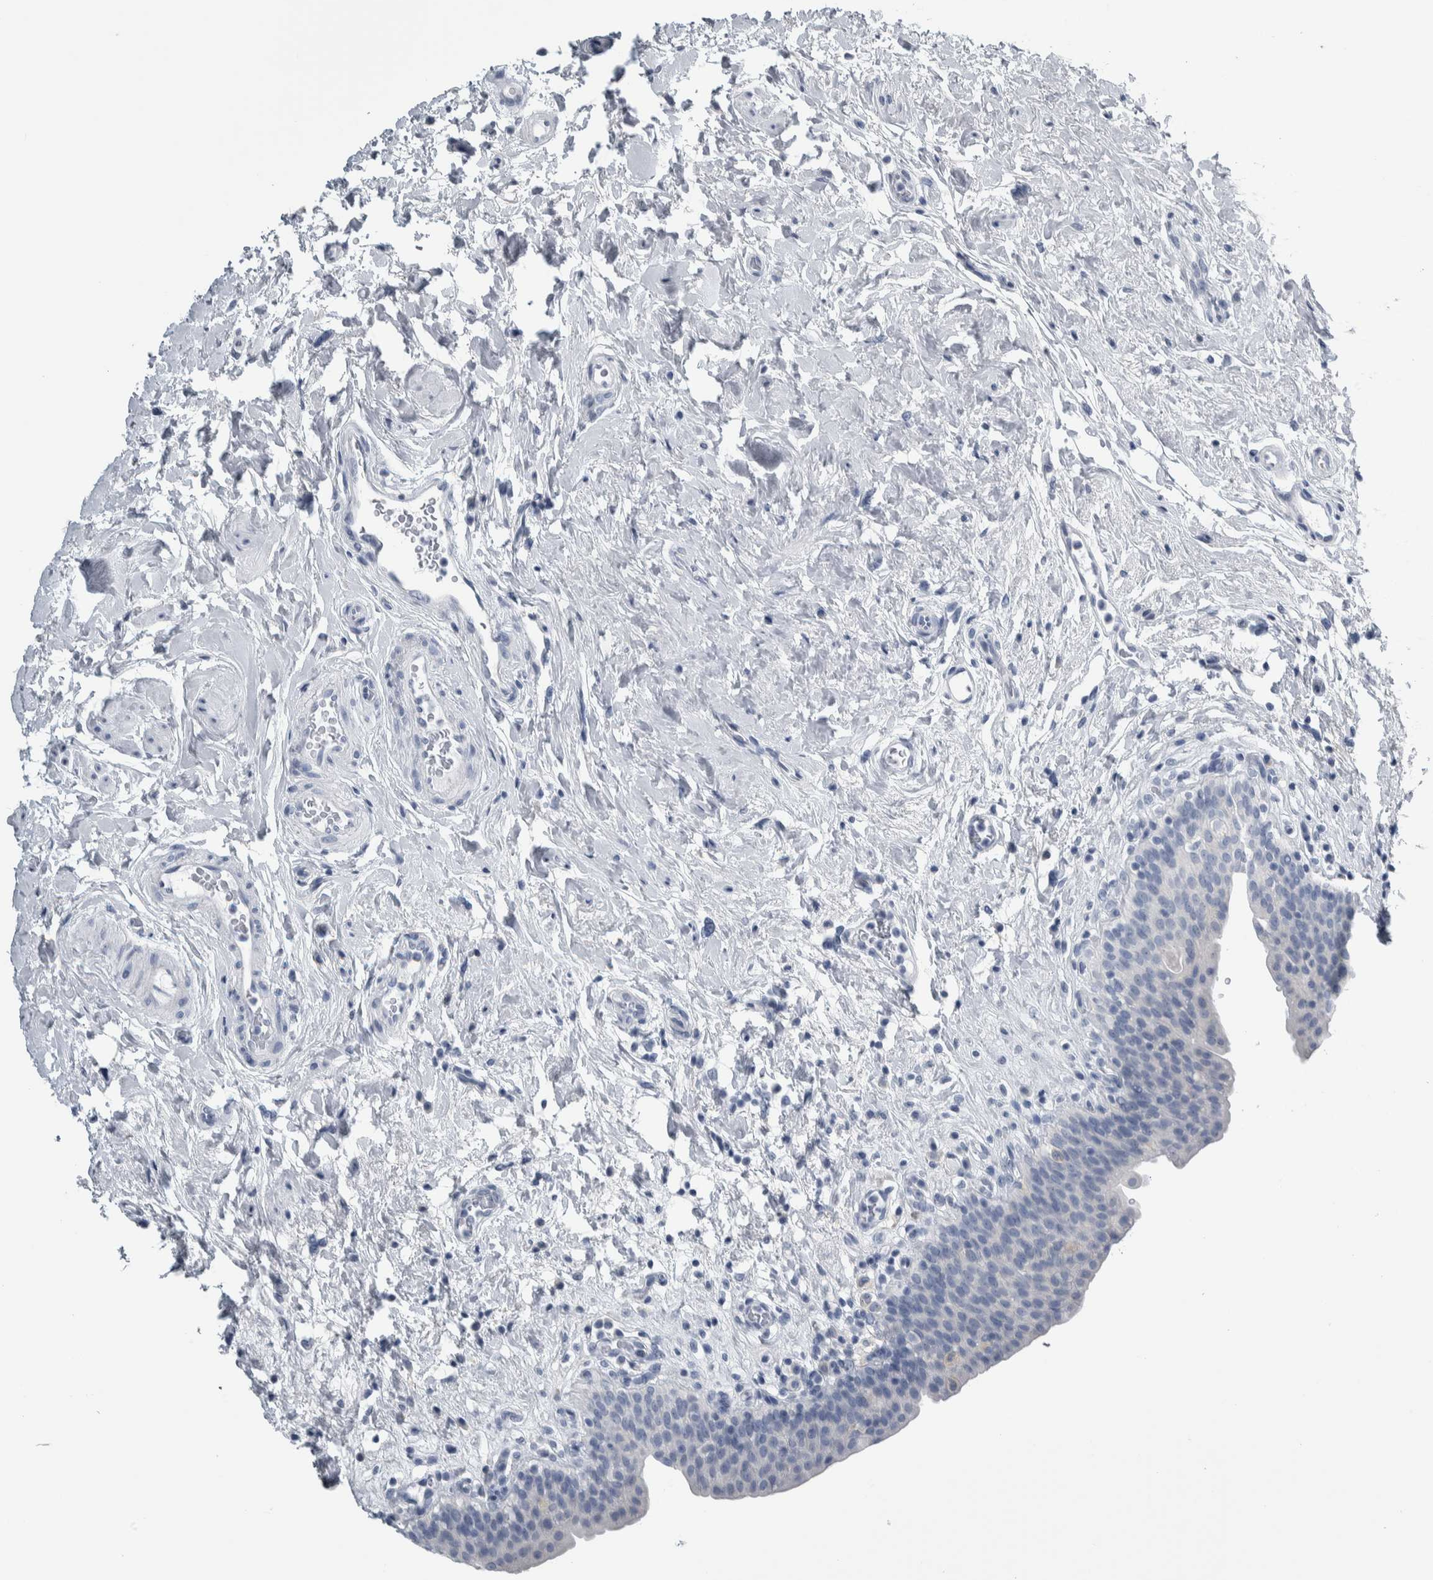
{"staining": {"intensity": "moderate", "quantity": "<25%", "location": "cytoplasmic/membranous"}, "tissue": "urinary bladder", "cell_type": "Urothelial cells", "image_type": "normal", "snomed": [{"axis": "morphology", "description": "Normal tissue, NOS"}, {"axis": "topography", "description": "Urinary bladder"}], "caption": "Urothelial cells demonstrate low levels of moderate cytoplasmic/membranous staining in approximately <25% of cells in normal urinary bladder. (DAB IHC with brightfield microscopy, high magnification).", "gene": "CDH17", "patient": {"sex": "male", "age": 83}}